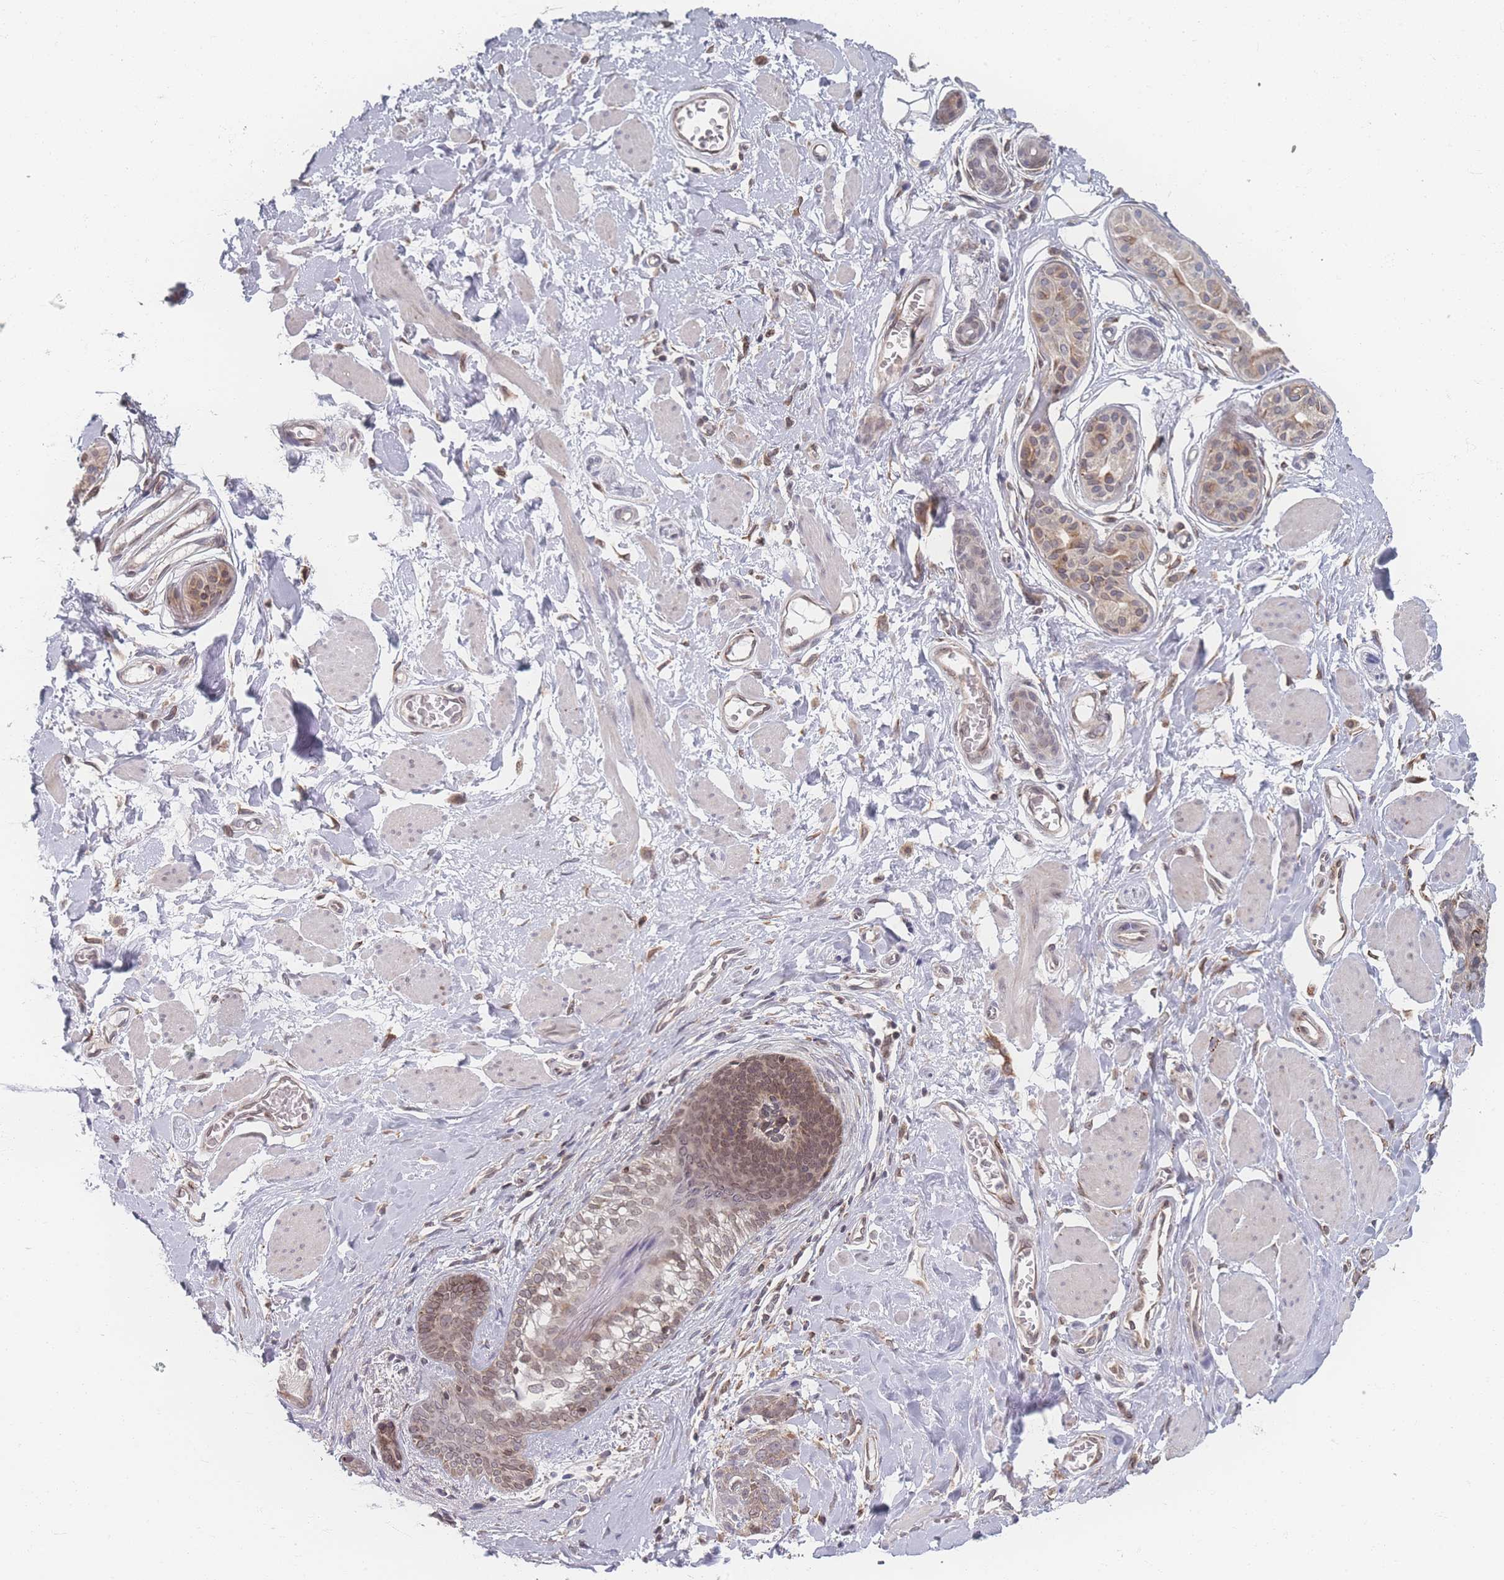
{"staining": {"intensity": "moderate", "quantity": "25%-75%", "location": "cytoplasmic/membranous,nuclear"}, "tissue": "skin cancer", "cell_type": "Tumor cells", "image_type": "cancer", "snomed": [{"axis": "morphology", "description": "Squamous cell carcinoma, NOS"}, {"axis": "topography", "description": "Skin"}, {"axis": "topography", "description": "Vulva"}], "caption": "The image reveals staining of skin cancer (squamous cell carcinoma), revealing moderate cytoplasmic/membranous and nuclear protein staining (brown color) within tumor cells.", "gene": "ZC3H13", "patient": {"sex": "female", "age": 85}}